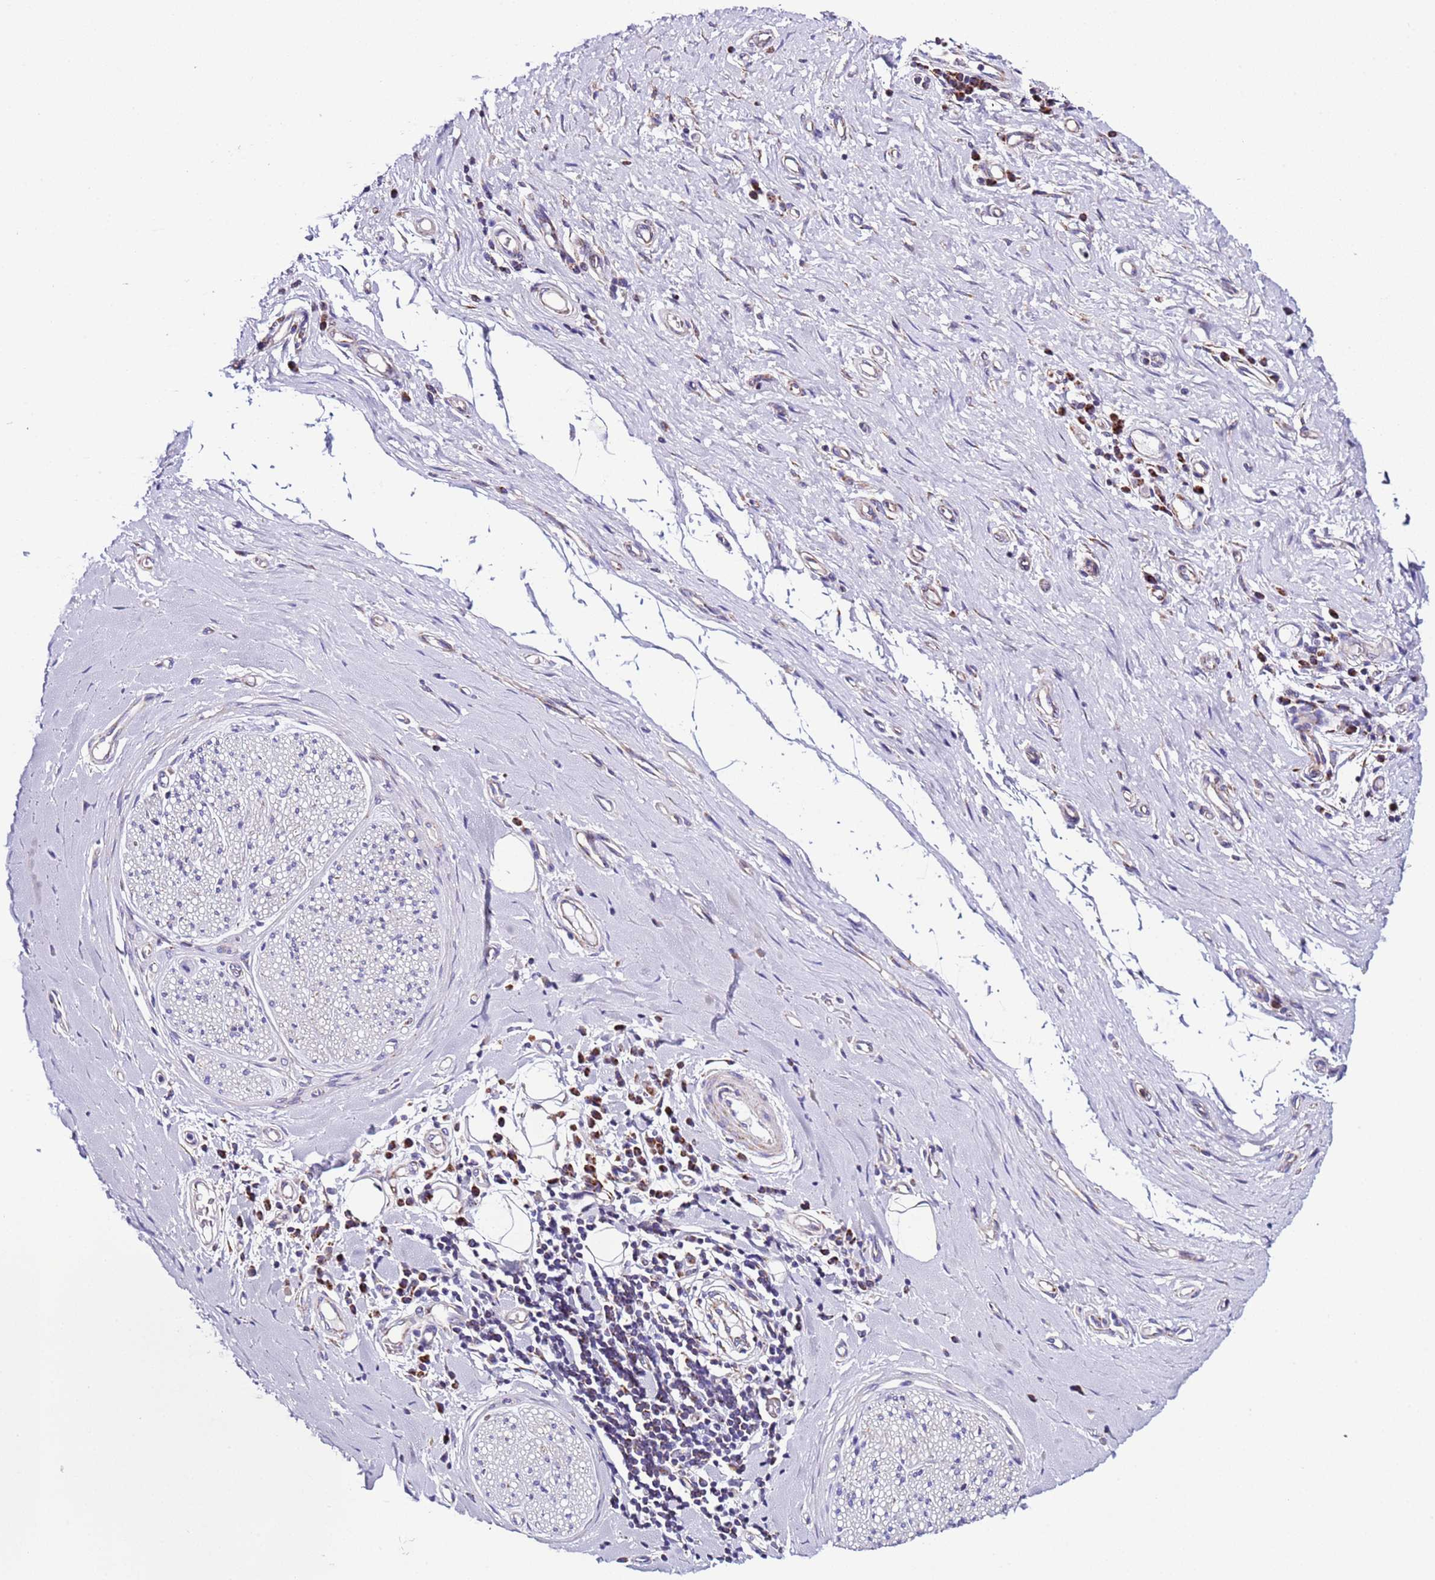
{"staining": {"intensity": "negative", "quantity": "none", "location": "none"}, "tissue": "adipose tissue", "cell_type": "Adipocytes", "image_type": "normal", "snomed": [{"axis": "morphology", "description": "Normal tissue, NOS"}, {"axis": "morphology", "description": "Adenocarcinoma, NOS"}, {"axis": "topography", "description": "Esophagus"}, {"axis": "topography", "description": "Stomach, upper"}, {"axis": "topography", "description": "Peripheral nerve tissue"}], "caption": "An immunohistochemistry (IHC) image of unremarkable adipose tissue is shown. There is no staining in adipocytes of adipose tissue. (Stains: DAB IHC with hematoxylin counter stain, Microscopy: brightfield microscopy at high magnification).", "gene": "UEVLD", "patient": {"sex": "male", "age": 62}}